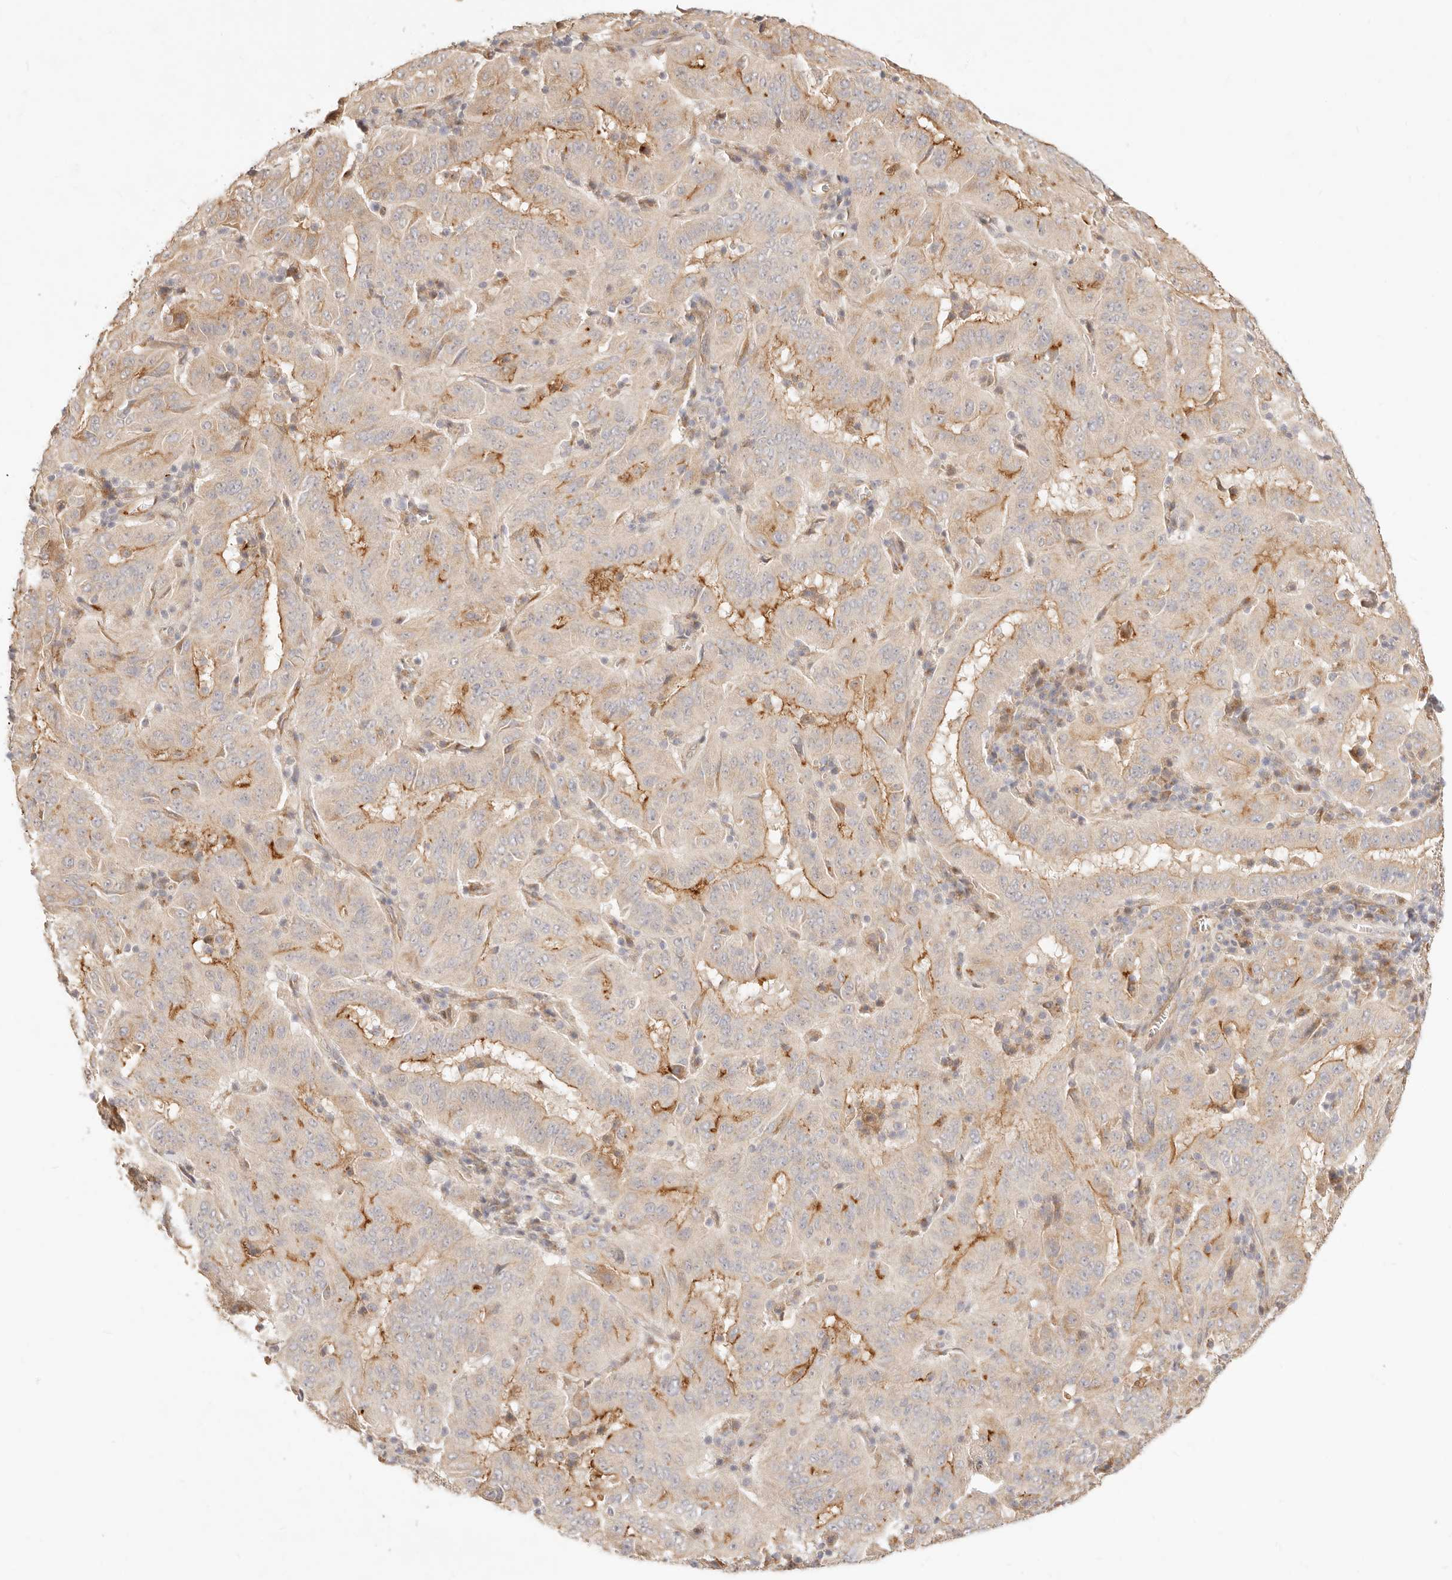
{"staining": {"intensity": "moderate", "quantity": "25%-75%", "location": "cytoplasmic/membranous"}, "tissue": "pancreatic cancer", "cell_type": "Tumor cells", "image_type": "cancer", "snomed": [{"axis": "morphology", "description": "Adenocarcinoma, NOS"}, {"axis": "topography", "description": "Pancreas"}], "caption": "The photomicrograph demonstrates a brown stain indicating the presence of a protein in the cytoplasmic/membranous of tumor cells in adenocarcinoma (pancreatic).", "gene": "UBXN10", "patient": {"sex": "male", "age": 63}}